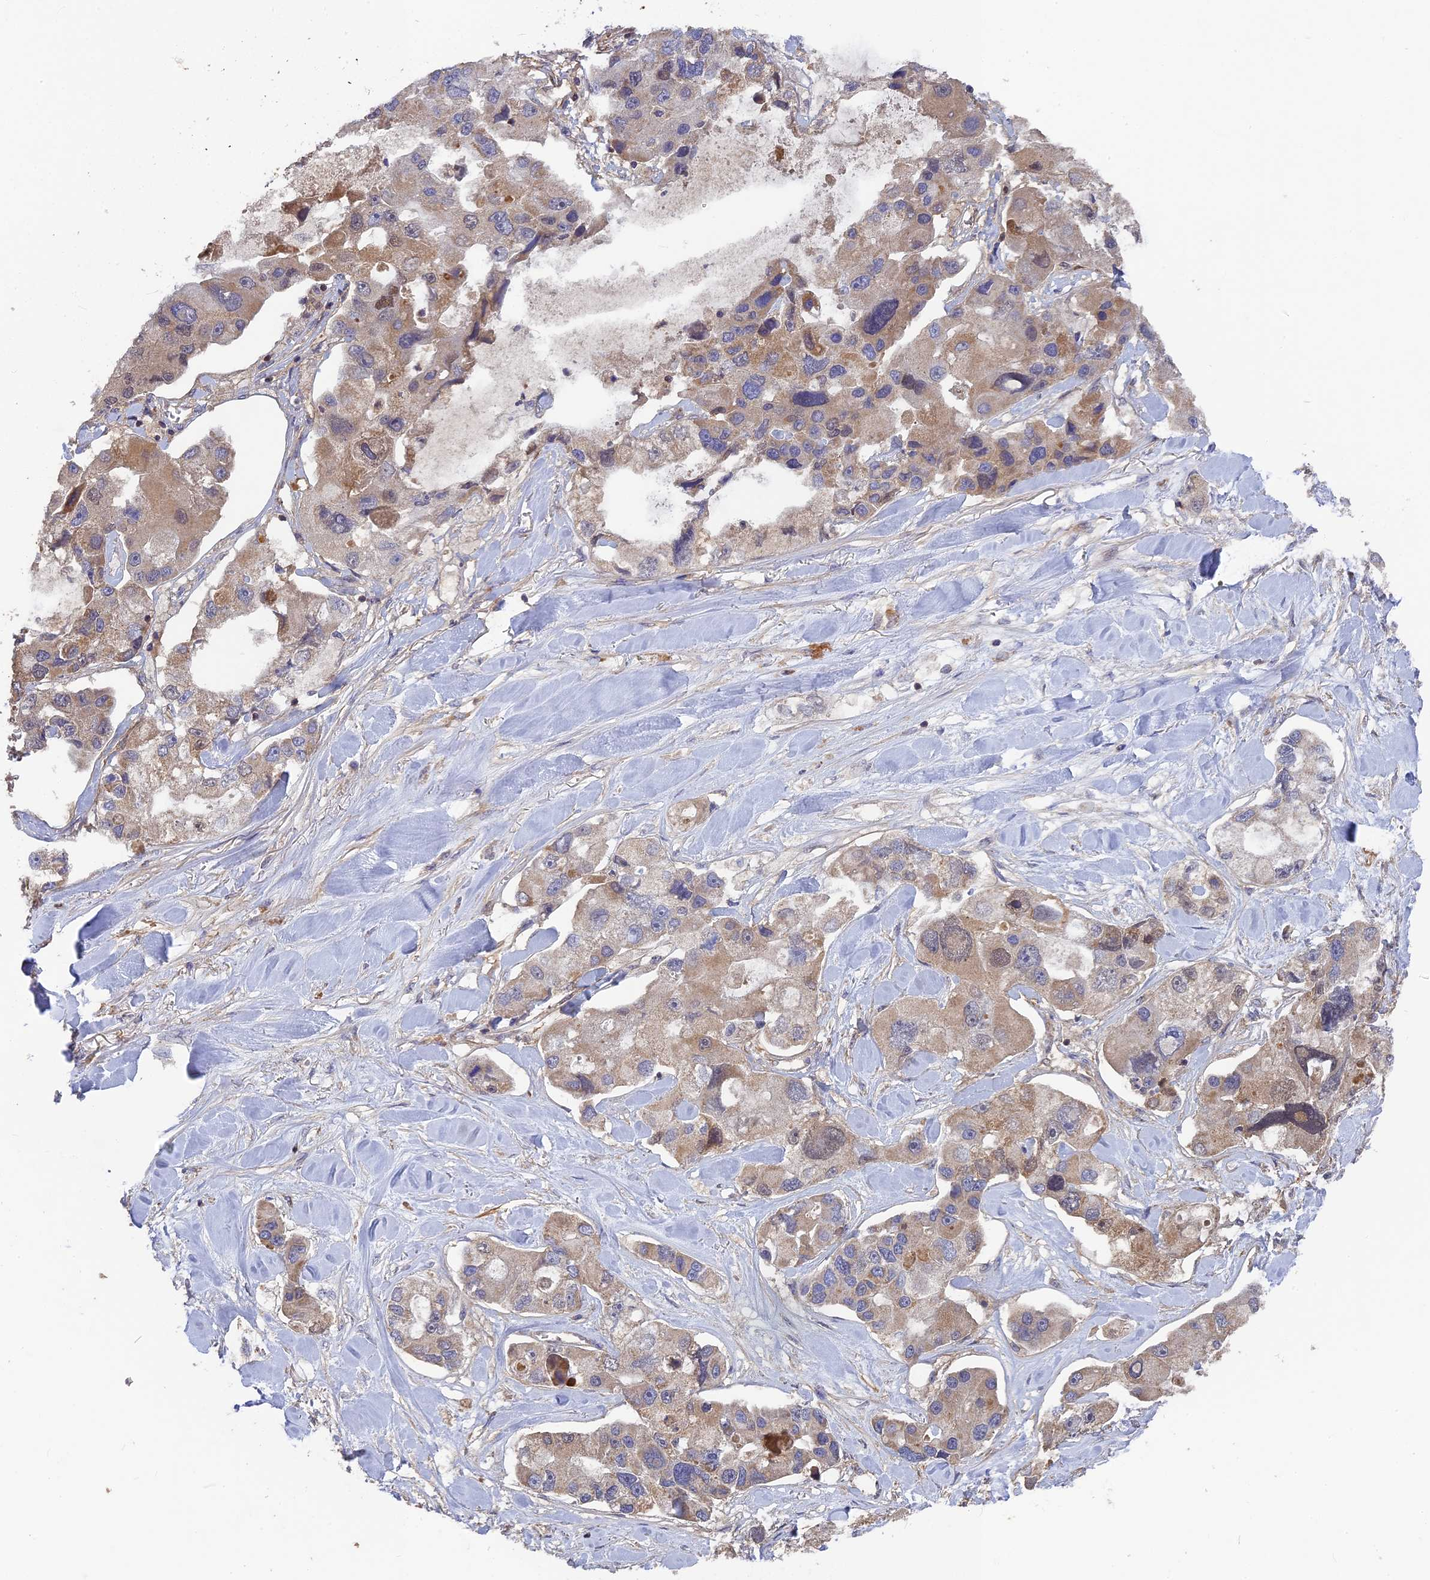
{"staining": {"intensity": "moderate", "quantity": ">75%", "location": "cytoplasmic/membranous"}, "tissue": "lung cancer", "cell_type": "Tumor cells", "image_type": "cancer", "snomed": [{"axis": "morphology", "description": "Adenocarcinoma, NOS"}, {"axis": "topography", "description": "Lung"}], "caption": "High-magnification brightfield microscopy of lung cancer stained with DAB (brown) and counterstained with hematoxylin (blue). tumor cells exhibit moderate cytoplasmic/membranous staining is present in about>75% of cells.", "gene": "RPIA", "patient": {"sex": "female", "age": 54}}